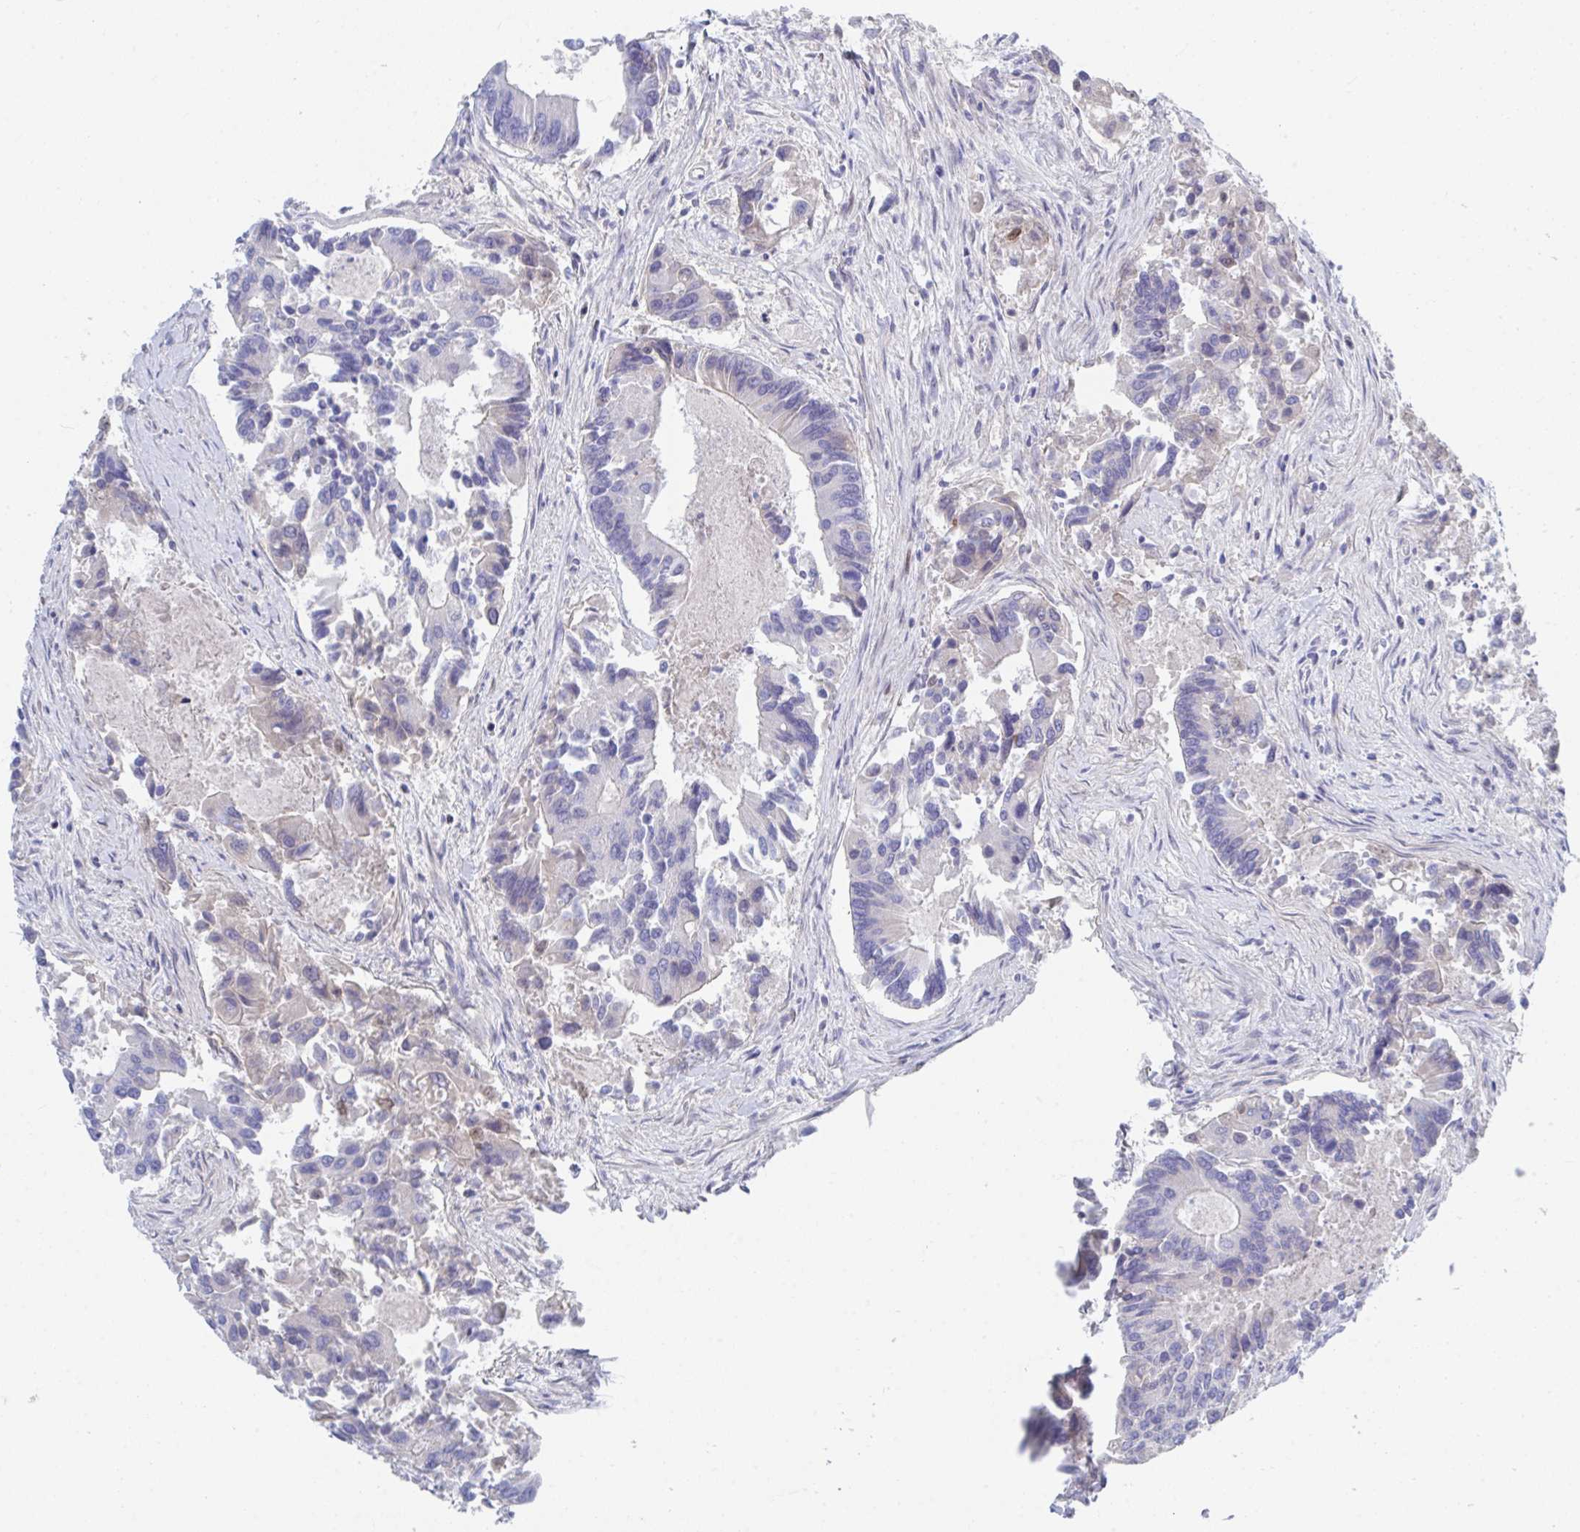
{"staining": {"intensity": "negative", "quantity": "none", "location": "none"}, "tissue": "colorectal cancer", "cell_type": "Tumor cells", "image_type": "cancer", "snomed": [{"axis": "morphology", "description": "Adenocarcinoma, NOS"}, {"axis": "topography", "description": "Colon"}], "caption": "A high-resolution image shows IHC staining of adenocarcinoma (colorectal), which shows no significant expression in tumor cells. The staining was performed using DAB to visualize the protein expression in brown, while the nuclei were stained in blue with hematoxylin (Magnification: 20x).", "gene": "TNFAIP6", "patient": {"sex": "female", "age": 67}}